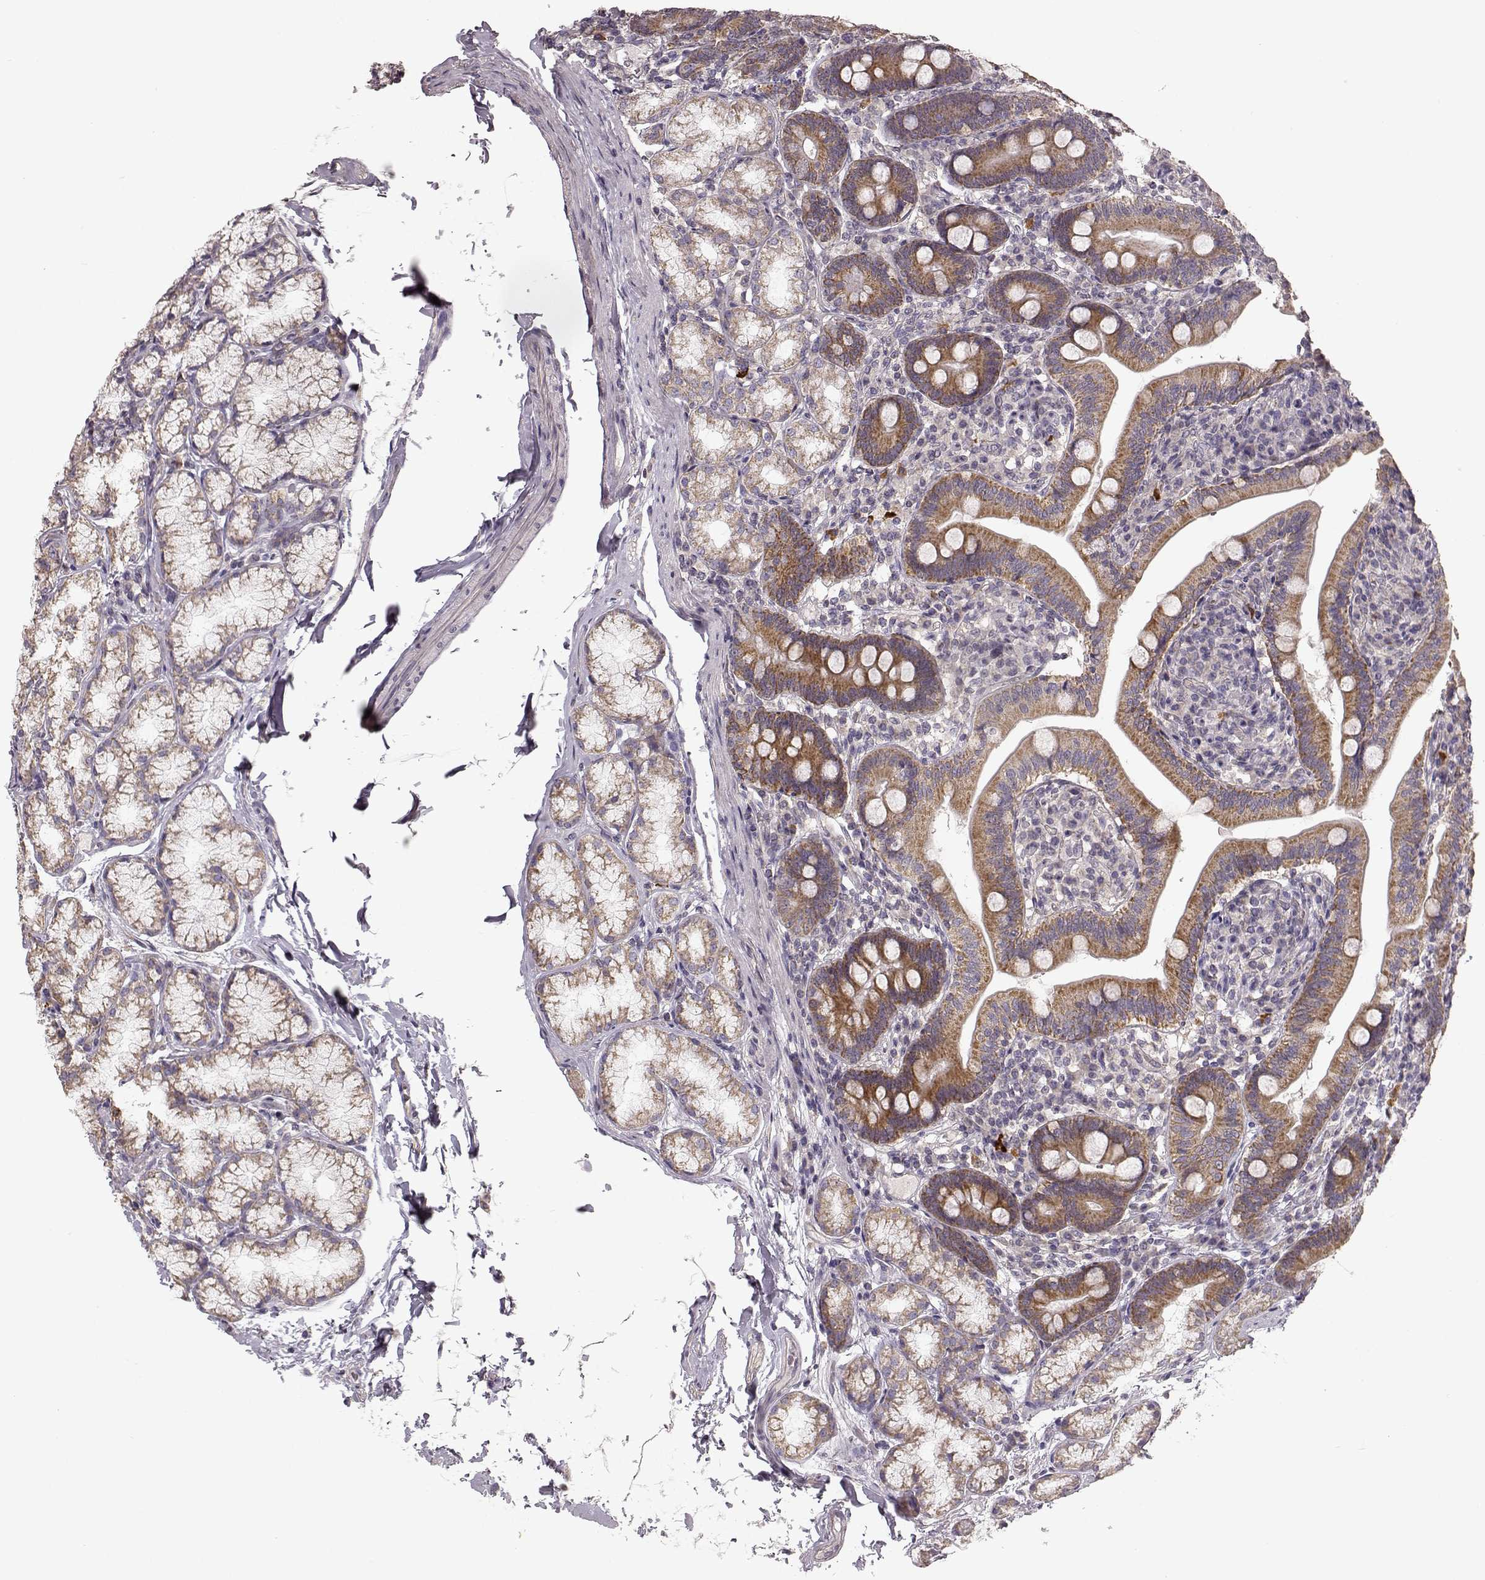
{"staining": {"intensity": "strong", "quantity": ">75%", "location": "cytoplasmic/membranous"}, "tissue": "duodenum", "cell_type": "Glandular cells", "image_type": "normal", "snomed": [{"axis": "morphology", "description": "Normal tissue, NOS"}, {"axis": "topography", "description": "Duodenum"}], "caption": "Immunohistochemistry (IHC) (DAB) staining of normal human duodenum displays strong cytoplasmic/membranous protein expression in about >75% of glandular cells.", "gene": "ERBB3", "patient": {"sex": "female", "age": 67}}